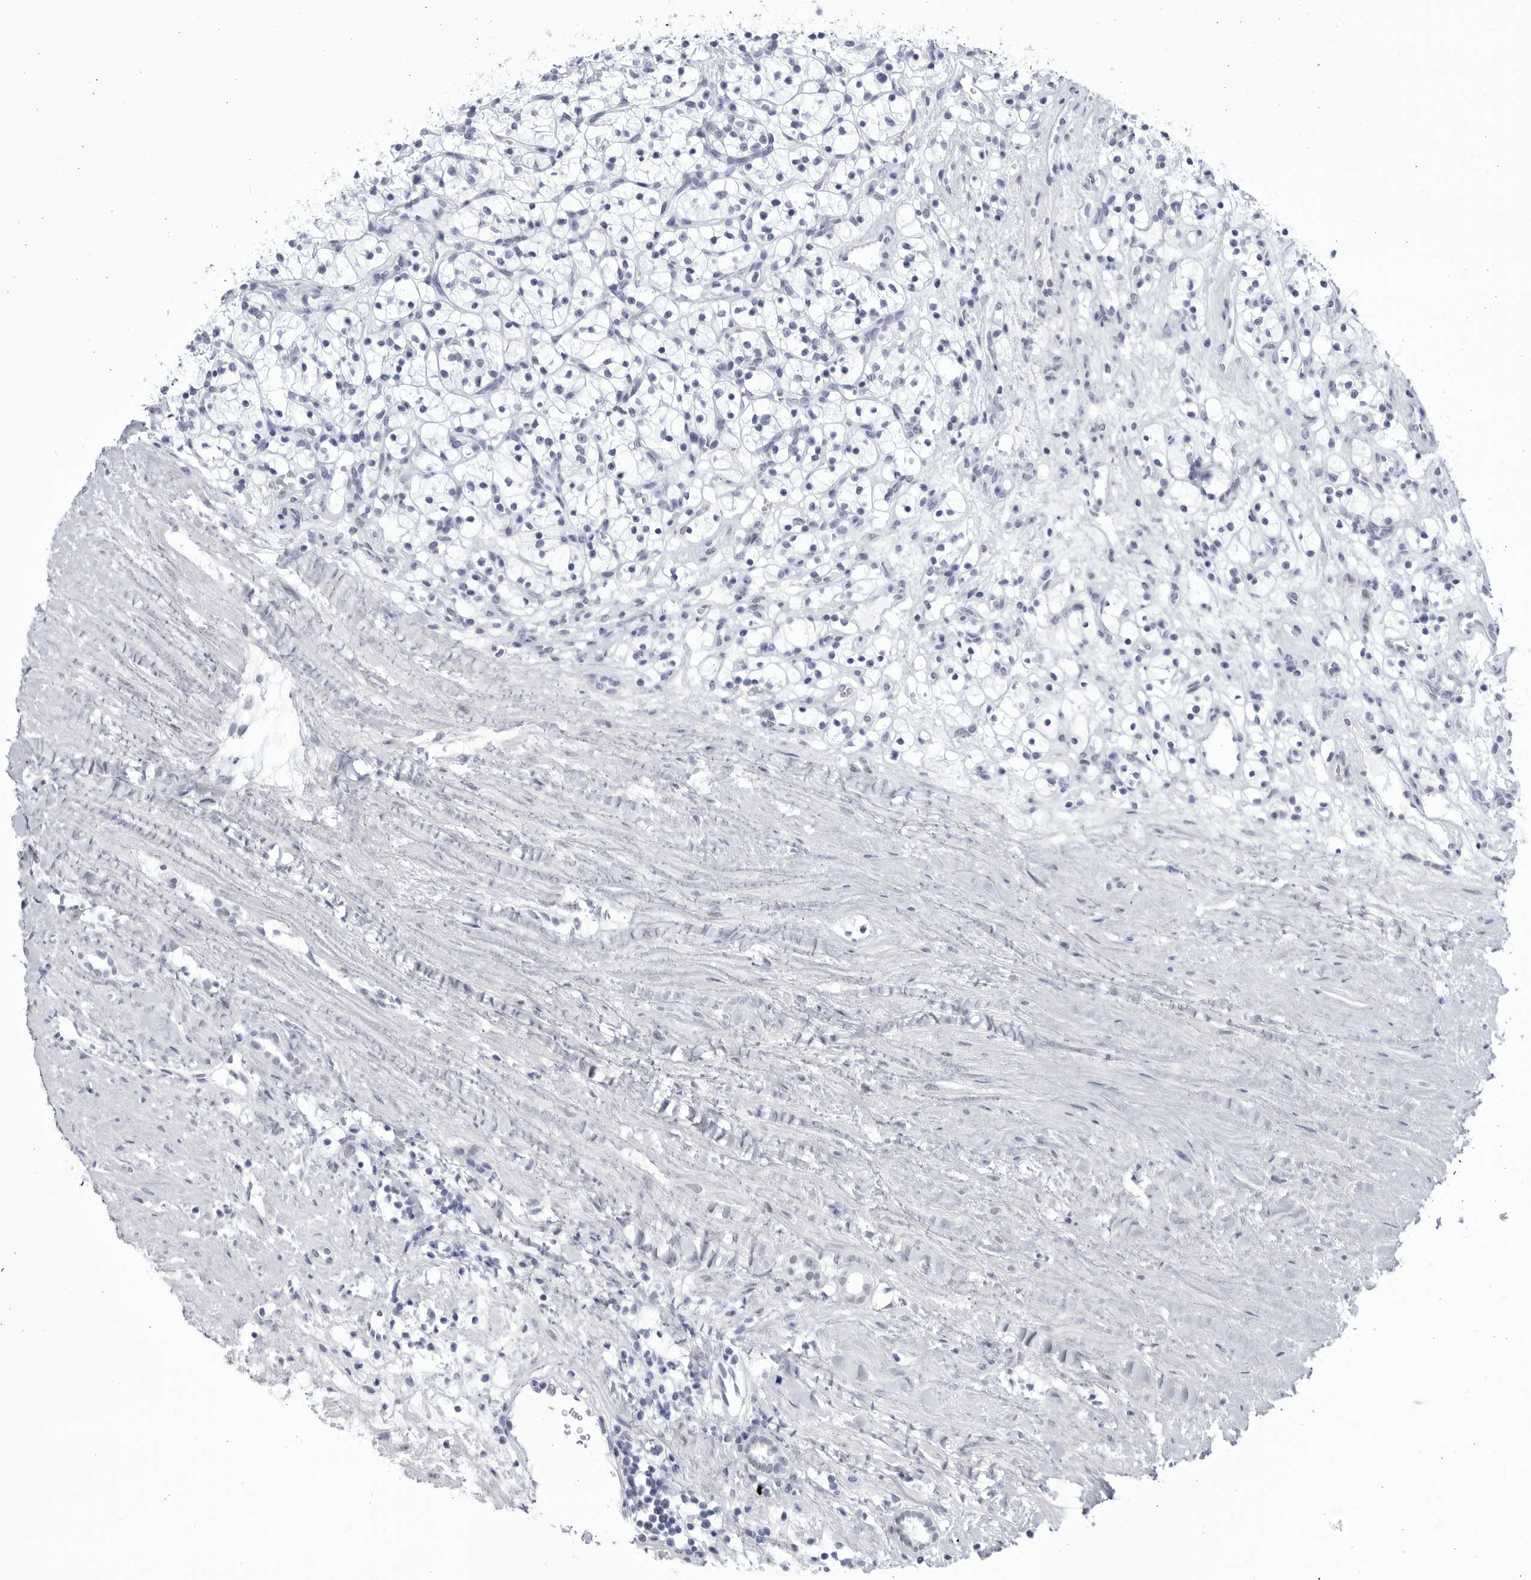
{"staining": {"intensity": "negative", "quantity": "none", "location": "none"}, "tissue": "renal cancer", "cell_type": "Tumor cells", "image_type": "cancer", "snomed": [{"axis": "morphology", "description": "Adenocarcinoma, NOS"}, {"axis": "topography", "description": "Kidney"}], "caption": "Tumor cells are negative for brown protein staining in renal adenocarcinoma.", "gene": "CCDC181", "patient": {"sex": "female", "age": 57}}